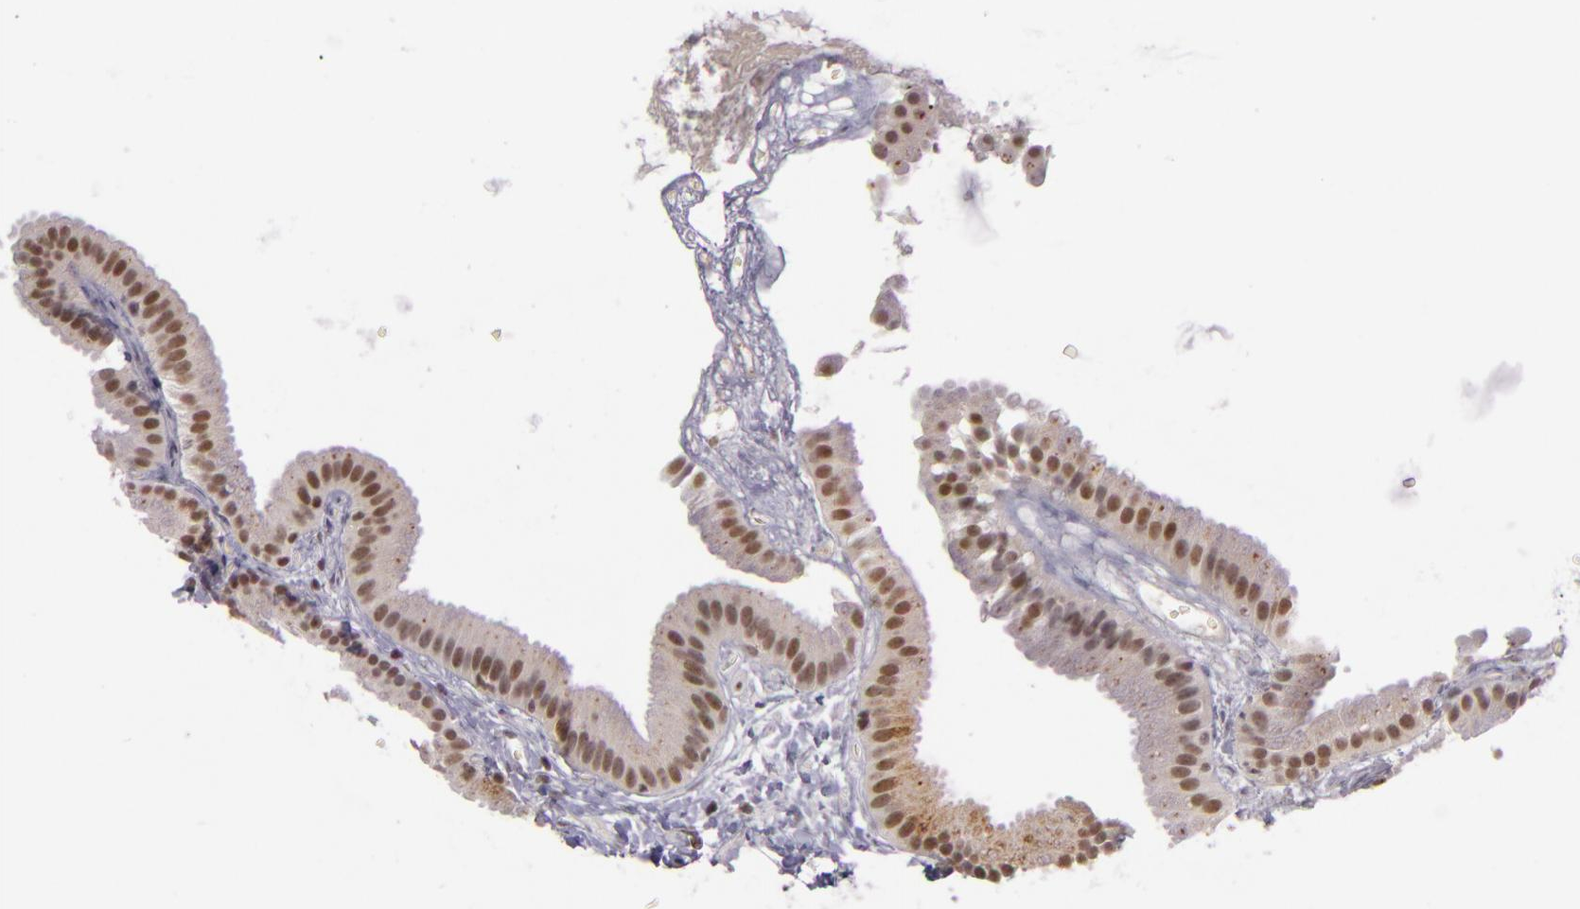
{"staining": {"intensity": "strong", "quantity": ">75%", "location": "cytoplasmic/membranous,nuclear"}, "tissue": "gallbladder", "cell_type": "Glandular cells", "image_type": "normal", "snomed": [{"axis": "morphology", "description": "Normal tissue, NOS"}, {"axis": "topography", "description": "Gallbladder"}], "caption": "This is an image of immunohistochemistry (IHC) staining of normal gallbladder, which shows strong positivity in the cytoplasmic/membranous,nuclear of glandular cells.", "gene": "ZFX", "patient": {"sex": "female", "age": 63}}